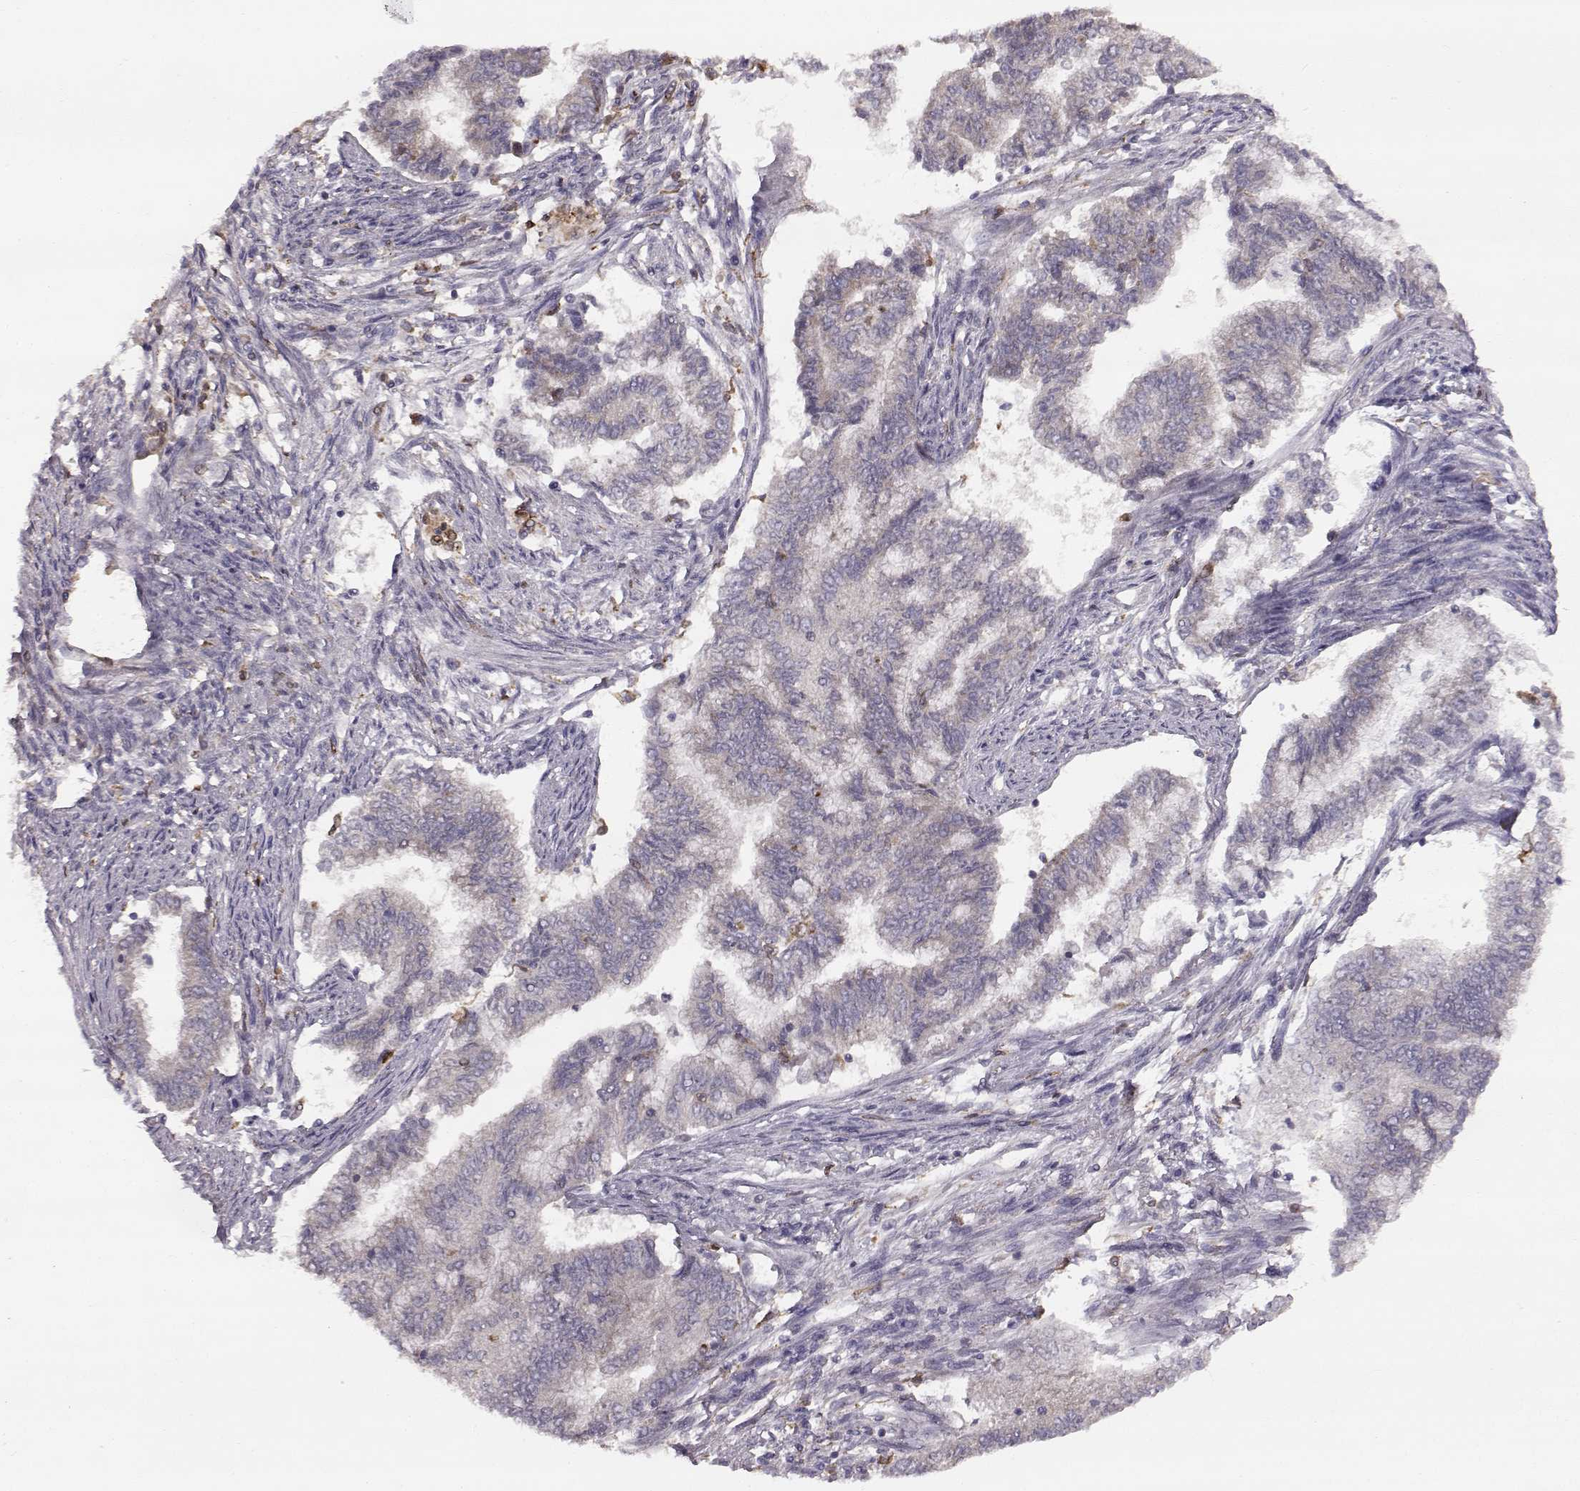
{"staining": {"intensity": "negative", "quantity": "none", "location": "none"}, "tissue": "endometrial cancer", "cell_type": "Tumor cells", "image_type": "cancer", "snomed": [{"axis": "morphology", "description": "Adenocarcinoma, NOS"}, {"axis": "topography", "description": "Endometrium"}], "caption": "Immunohistochemistry histopathology image of neoplastic tissue: endometrial adenocarcinoma stained with DAB (3,3'-diaminobenzidine) displays no significant protein positivity in tumor cells.", "gene": "SPAG17", "patient": {"sex": "female", "age": 65}}